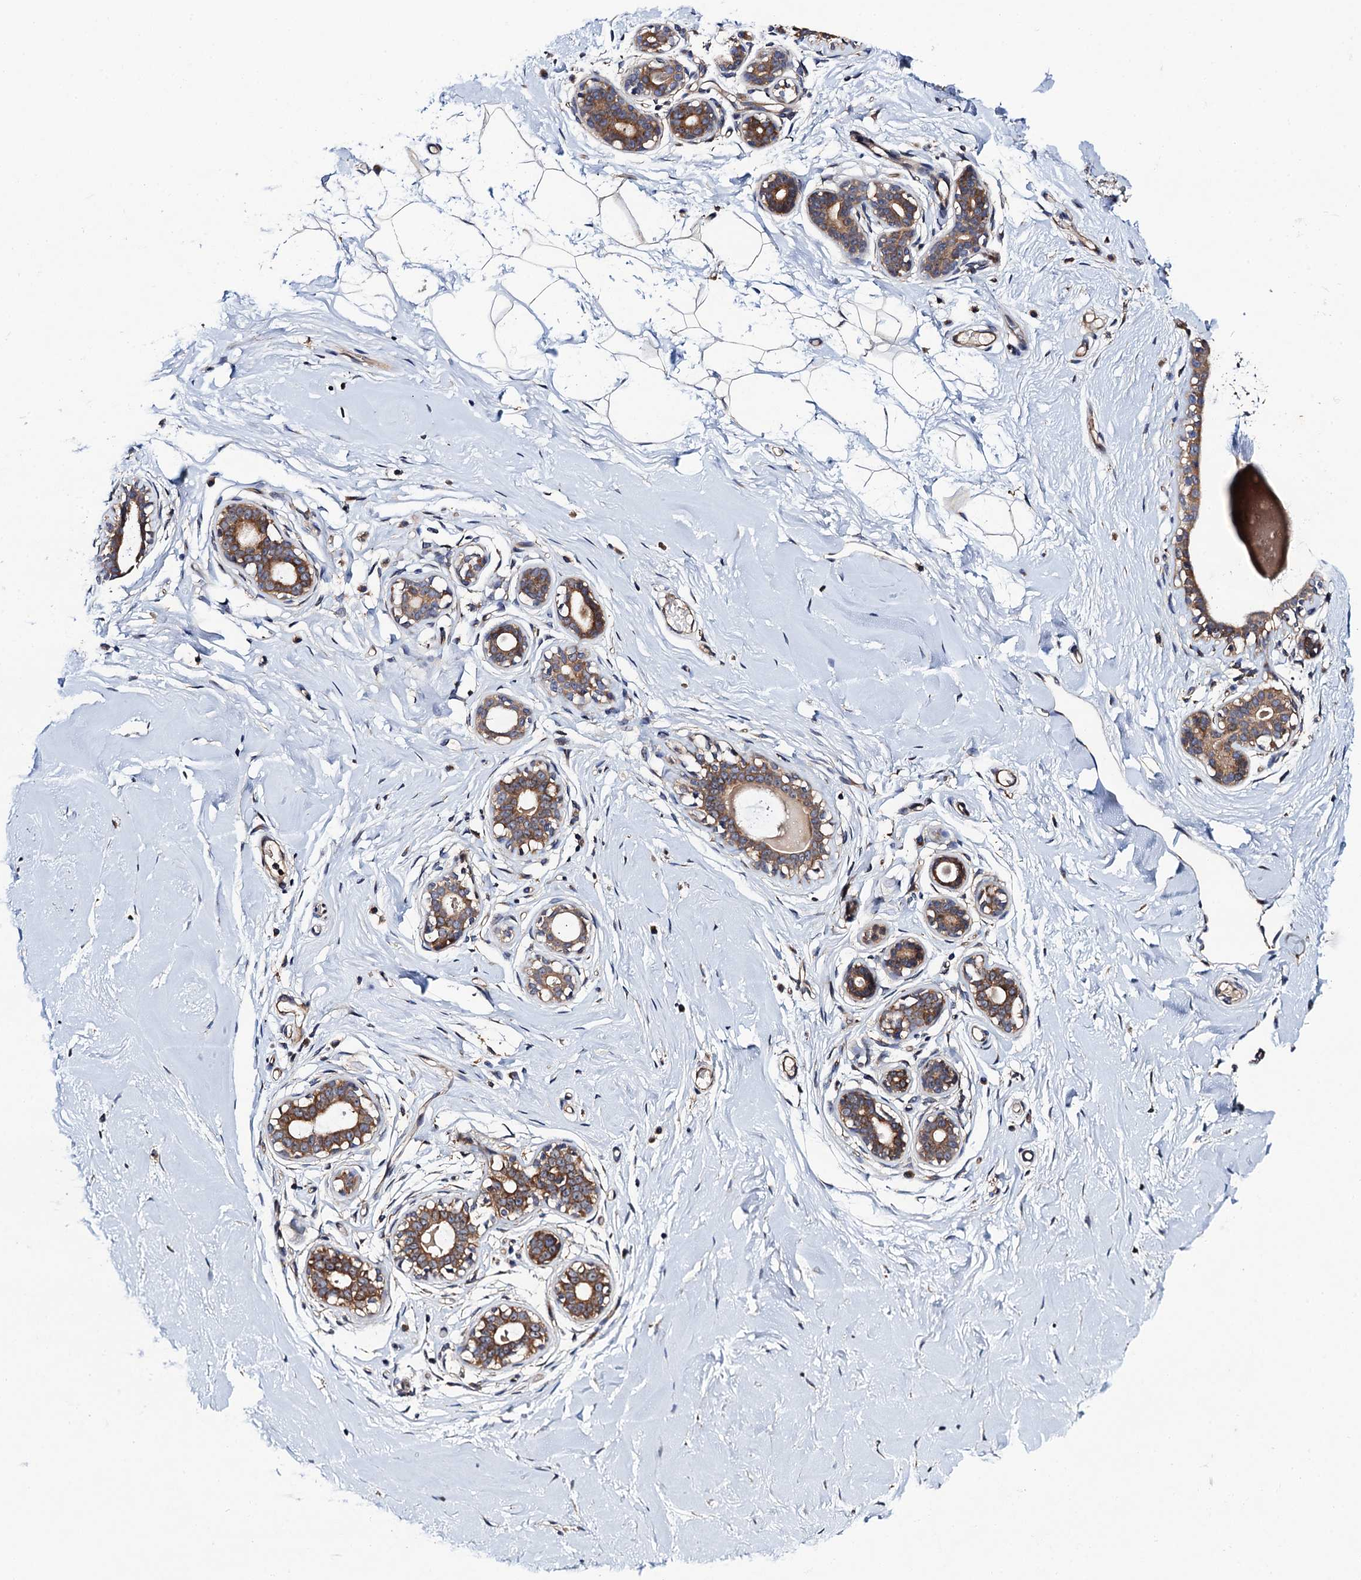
{"staining": {"intensity": "weak", "quantity": "25%-75%", "location": "cytoplasmic/membranous"}, "tissue": "breast", "cell_type": "Adipocytes", "image_type": "normal", "snomed": [{"axis": "morphology", "description": "Normal tissue, NOS"}, {"axis": "morphology", "description": "Adenoma, NOS"}, {"axis": "topography", "description": "Breast"}], "caption": "Unremarkable breast shows weak cytoplasmic/membranous staining in about 25%-75% of adipocytes, visualized by immunohistochemistry.", "gene": "VPS35", "patient": {"sex": "female", "age": 23}}